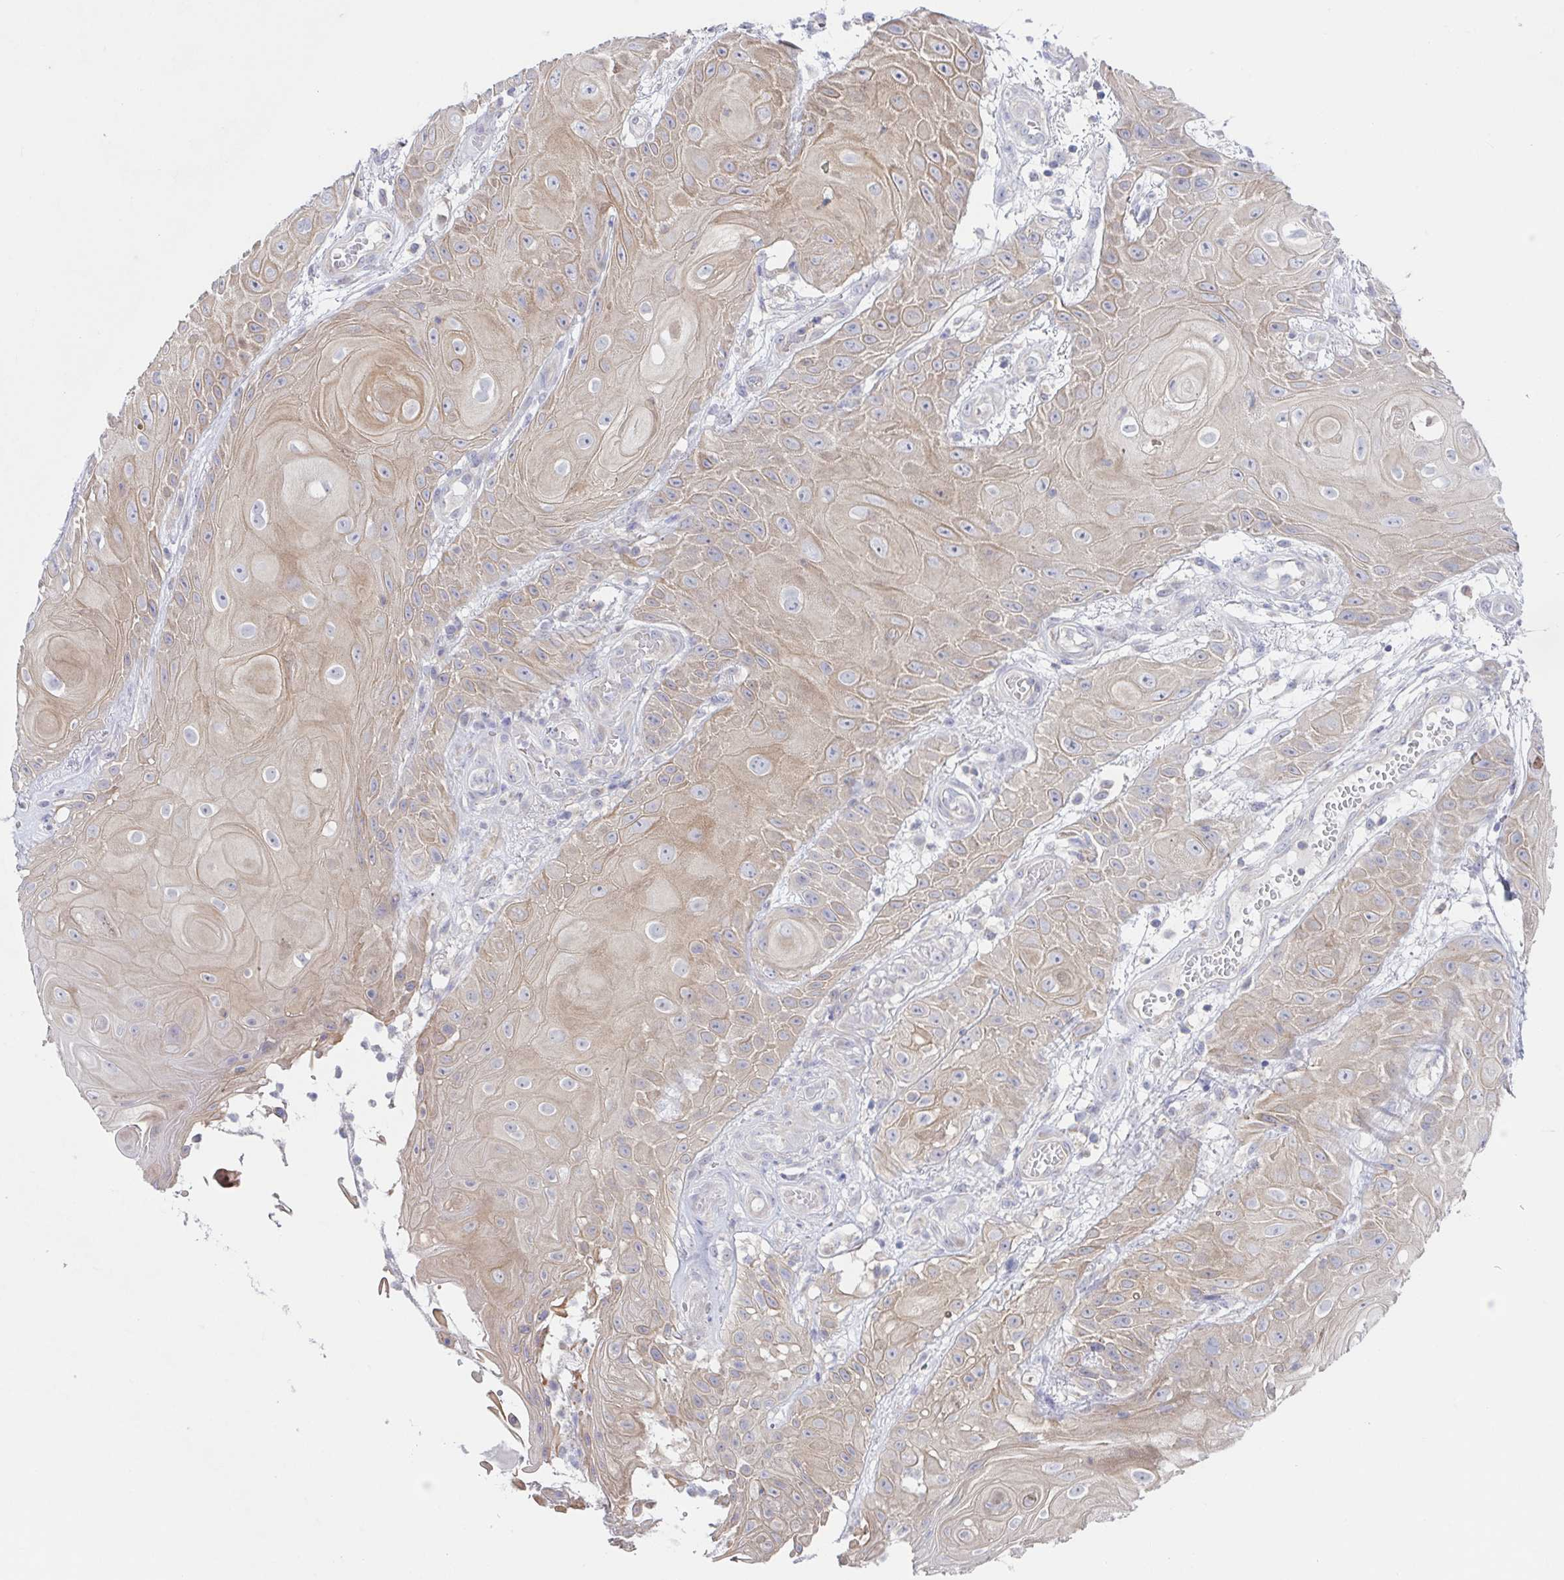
{"staining": {"intensity": "weak", "quantity": ">75%", "location": "cytoplasmic/membranous"}, "tissue": "skin cancer", "cell_type": "Tumor cells", "image_type": "cancer", "snomed": [{"axis": "morphology", "description": "Squamous cell carcinoma, NOS"}, {"axis": "topography", "description": "Skin"}], "caption": "Approximately >75% of tumor cells in skin cancer display weak cytoplasmic/membranous protein expression as visualized by brown immunohistochemical staining.", "gene": "HTR2A", "patient": {"sex": "male", "age": 62}}